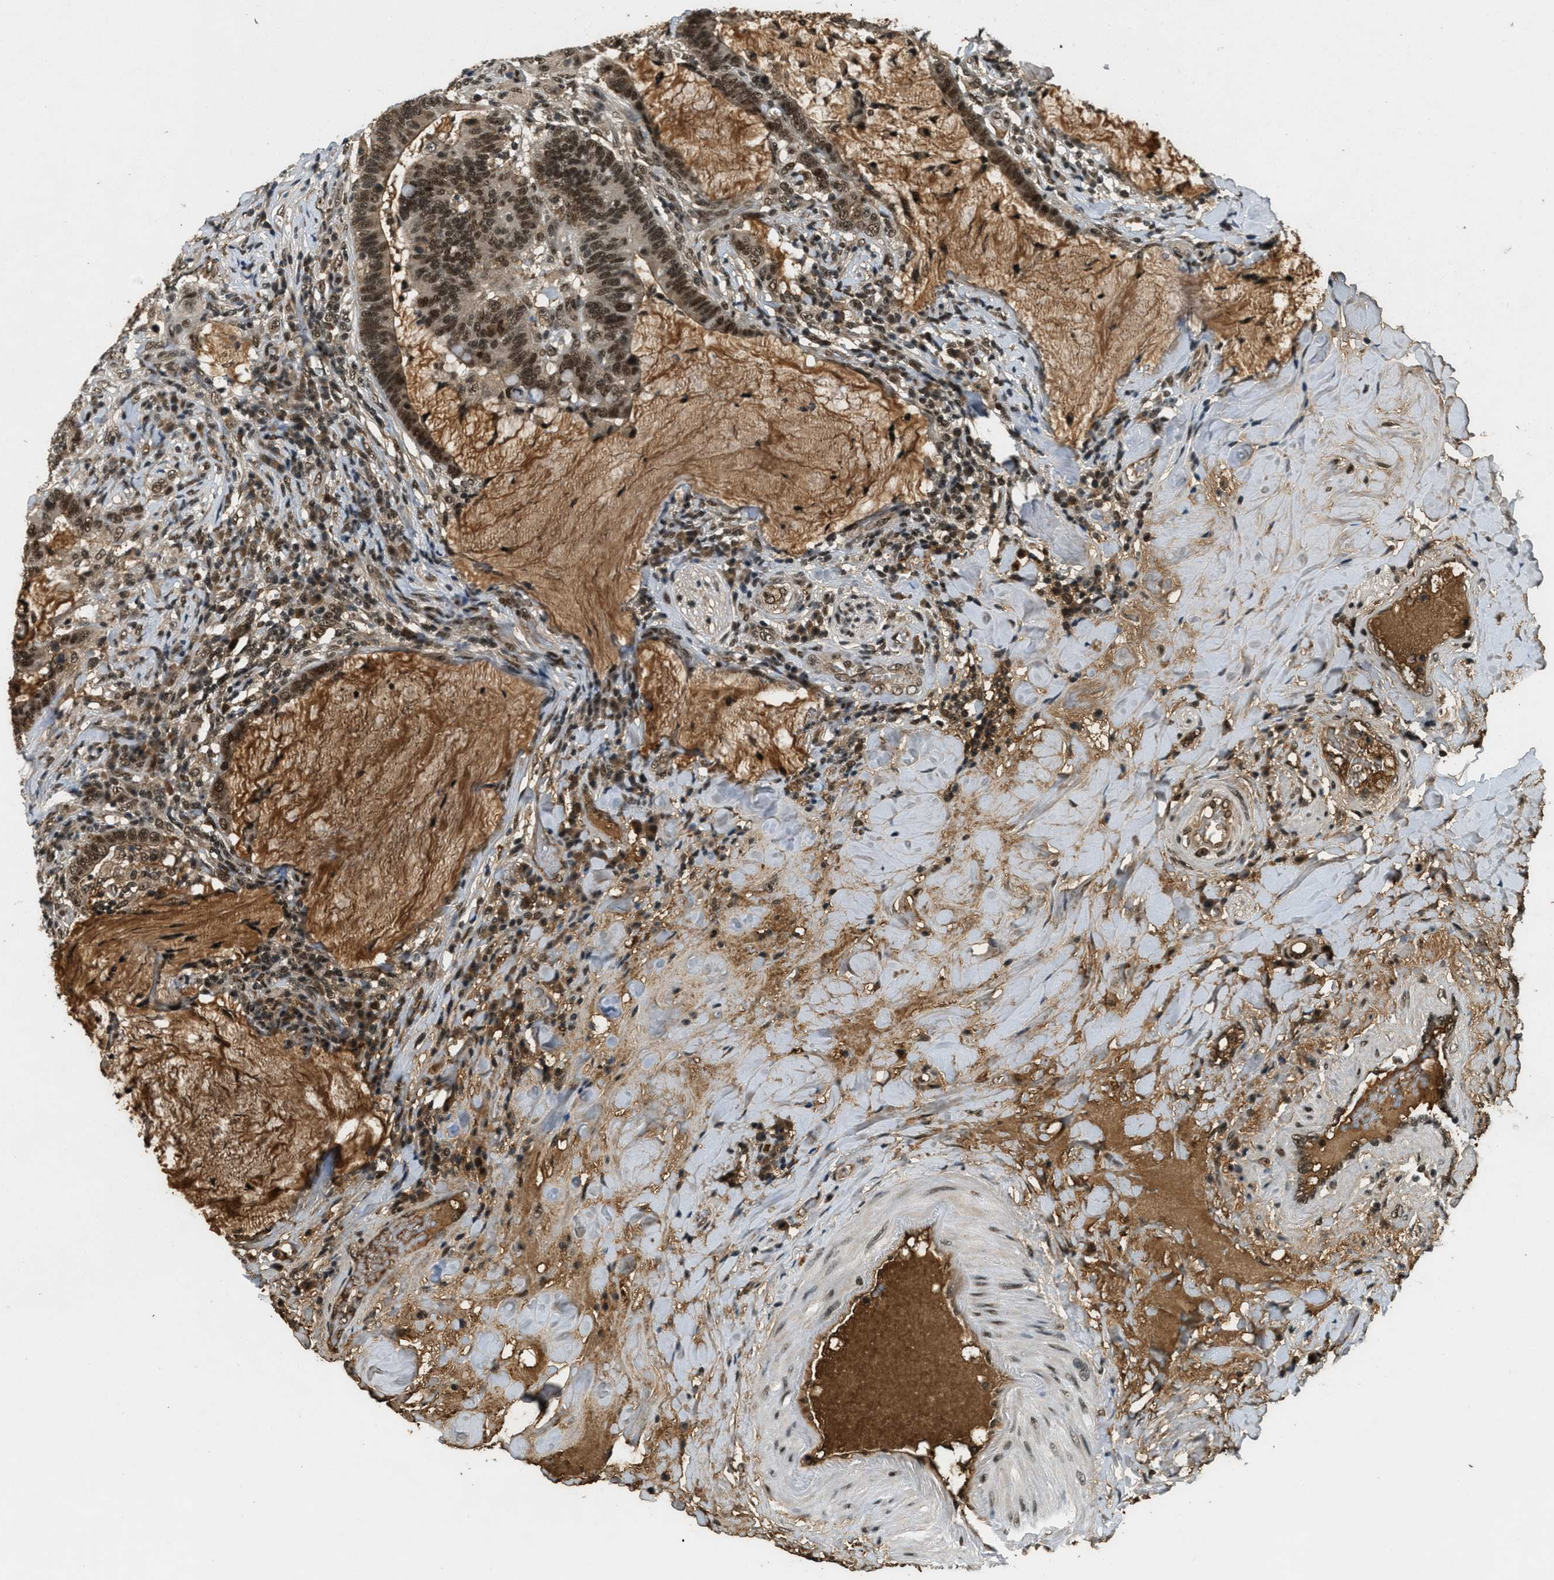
{"staining": {"intensity": "strong", "quantity": ">75%", "location": "nuclear"}, "tissue": "colorectal cancer", "cell_type": "Tumor cells", "image_type": "cancer", "snomed": [{"axis": "morphology", "description": "Normal tissue, NOS"}, {"axis": "morphology", "description": "Adenocarcinoma, NOS"}, {"axis": "topography", "description": "Colon"}], "caption": "Human adenocarcinoma (colorectal) stained with a protein marker displays strong staining in tumor cells.", "gene": "ZNF148", "patient": {"sex": "female", "age": 66}}